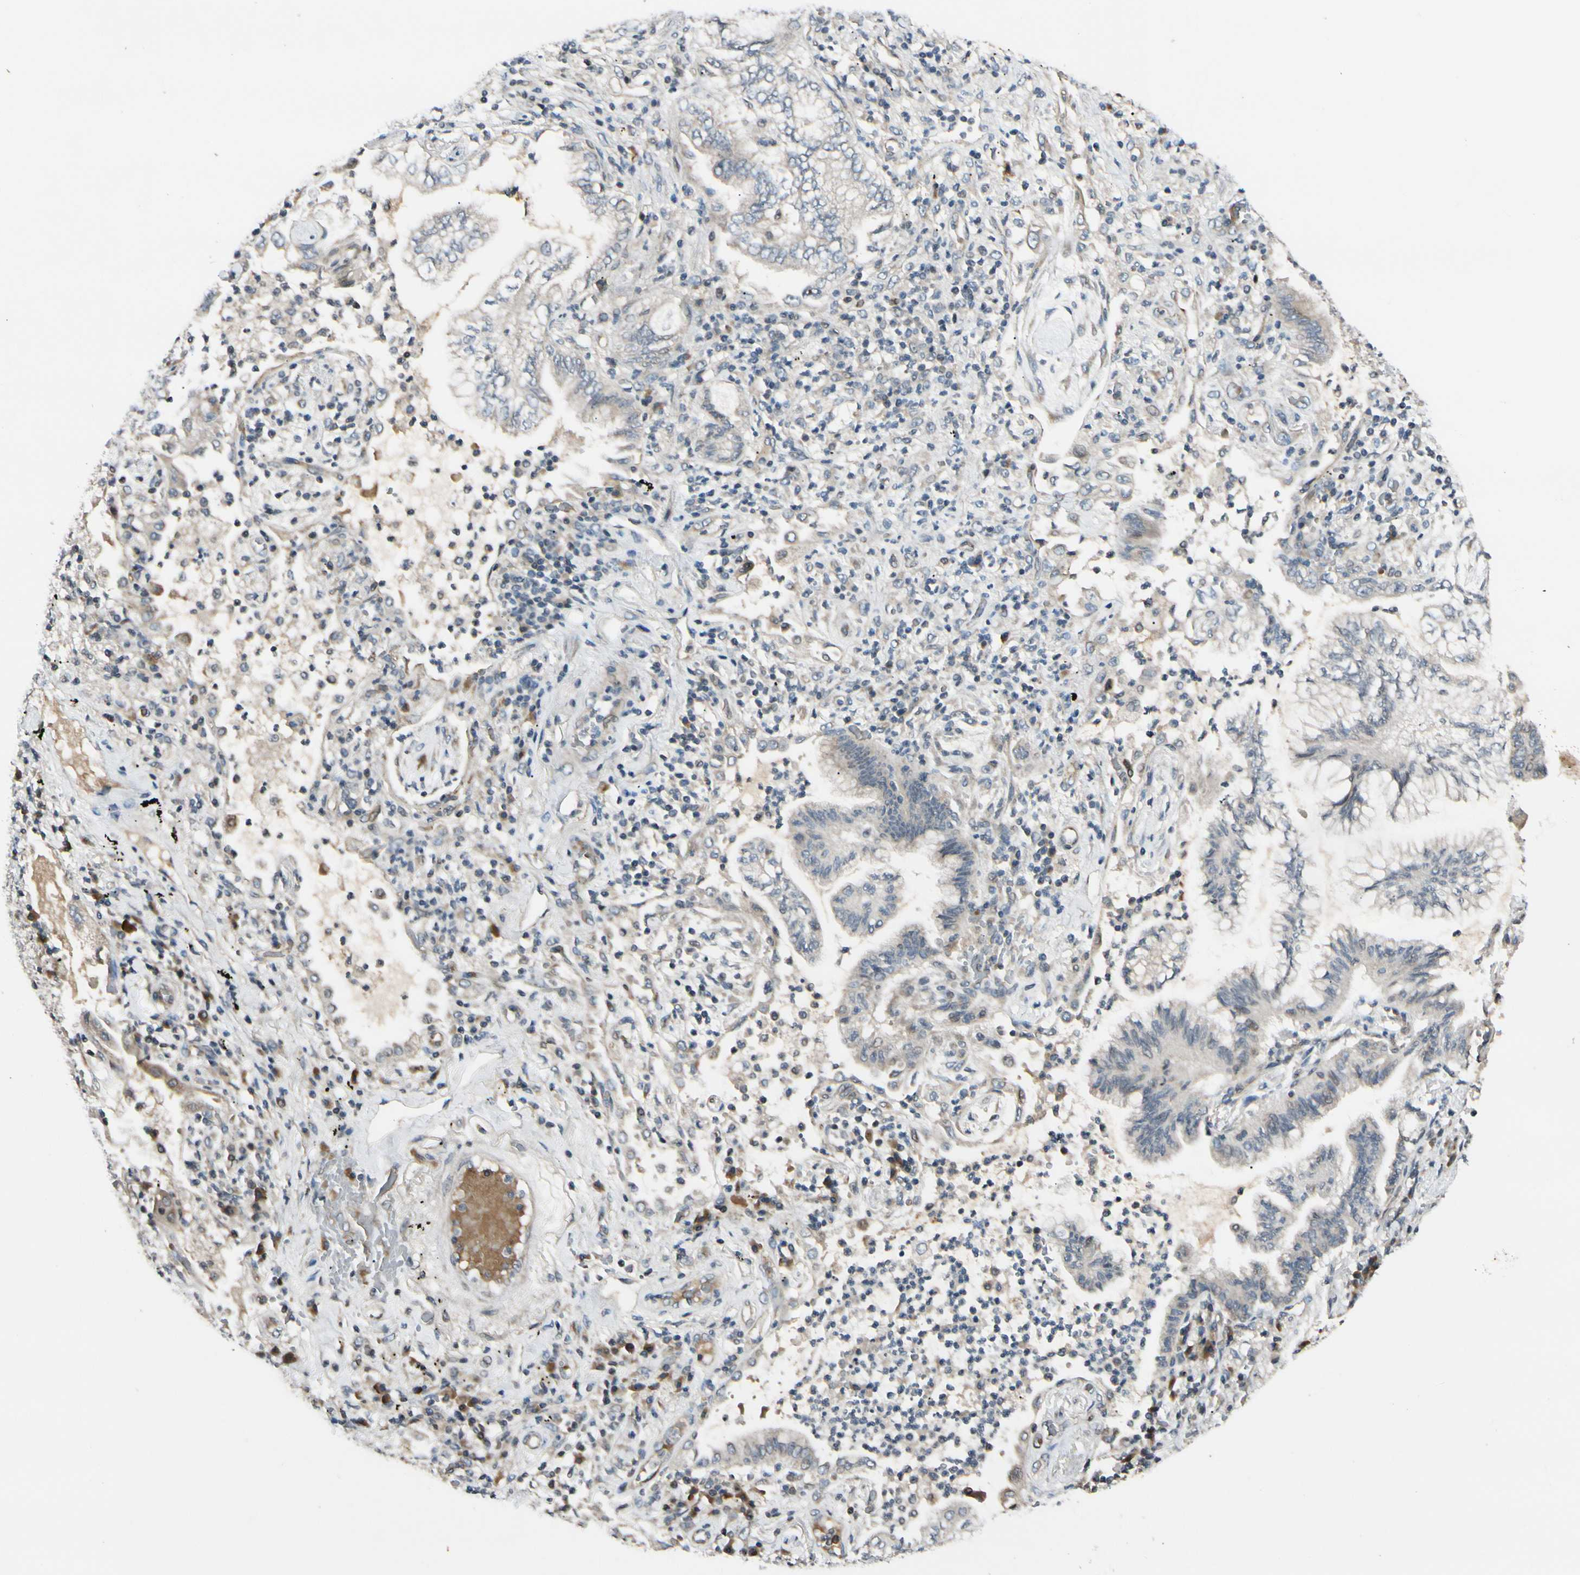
{"staining": {"intensity": "negative", "quantity": "none", "location": "none"}, "tissue": "lung cancer", "cell_type": "Tumor cells", "image_type": "cancer", "snomed": [{"axis": "morphology", "description": "Normal tissue, NOS"}, {"axis": "morphology", "description": "Adenocarcinoma, NOS"}, {"axis": "topography", "description": "Bronchus"}, {"axis": "topography", "description": "Lung"}], "caption": "Tumor cells are negative for protein expression in human lung cancer.", "gene": "FGF10", "patient": {"sex": "female", "age": 70}}